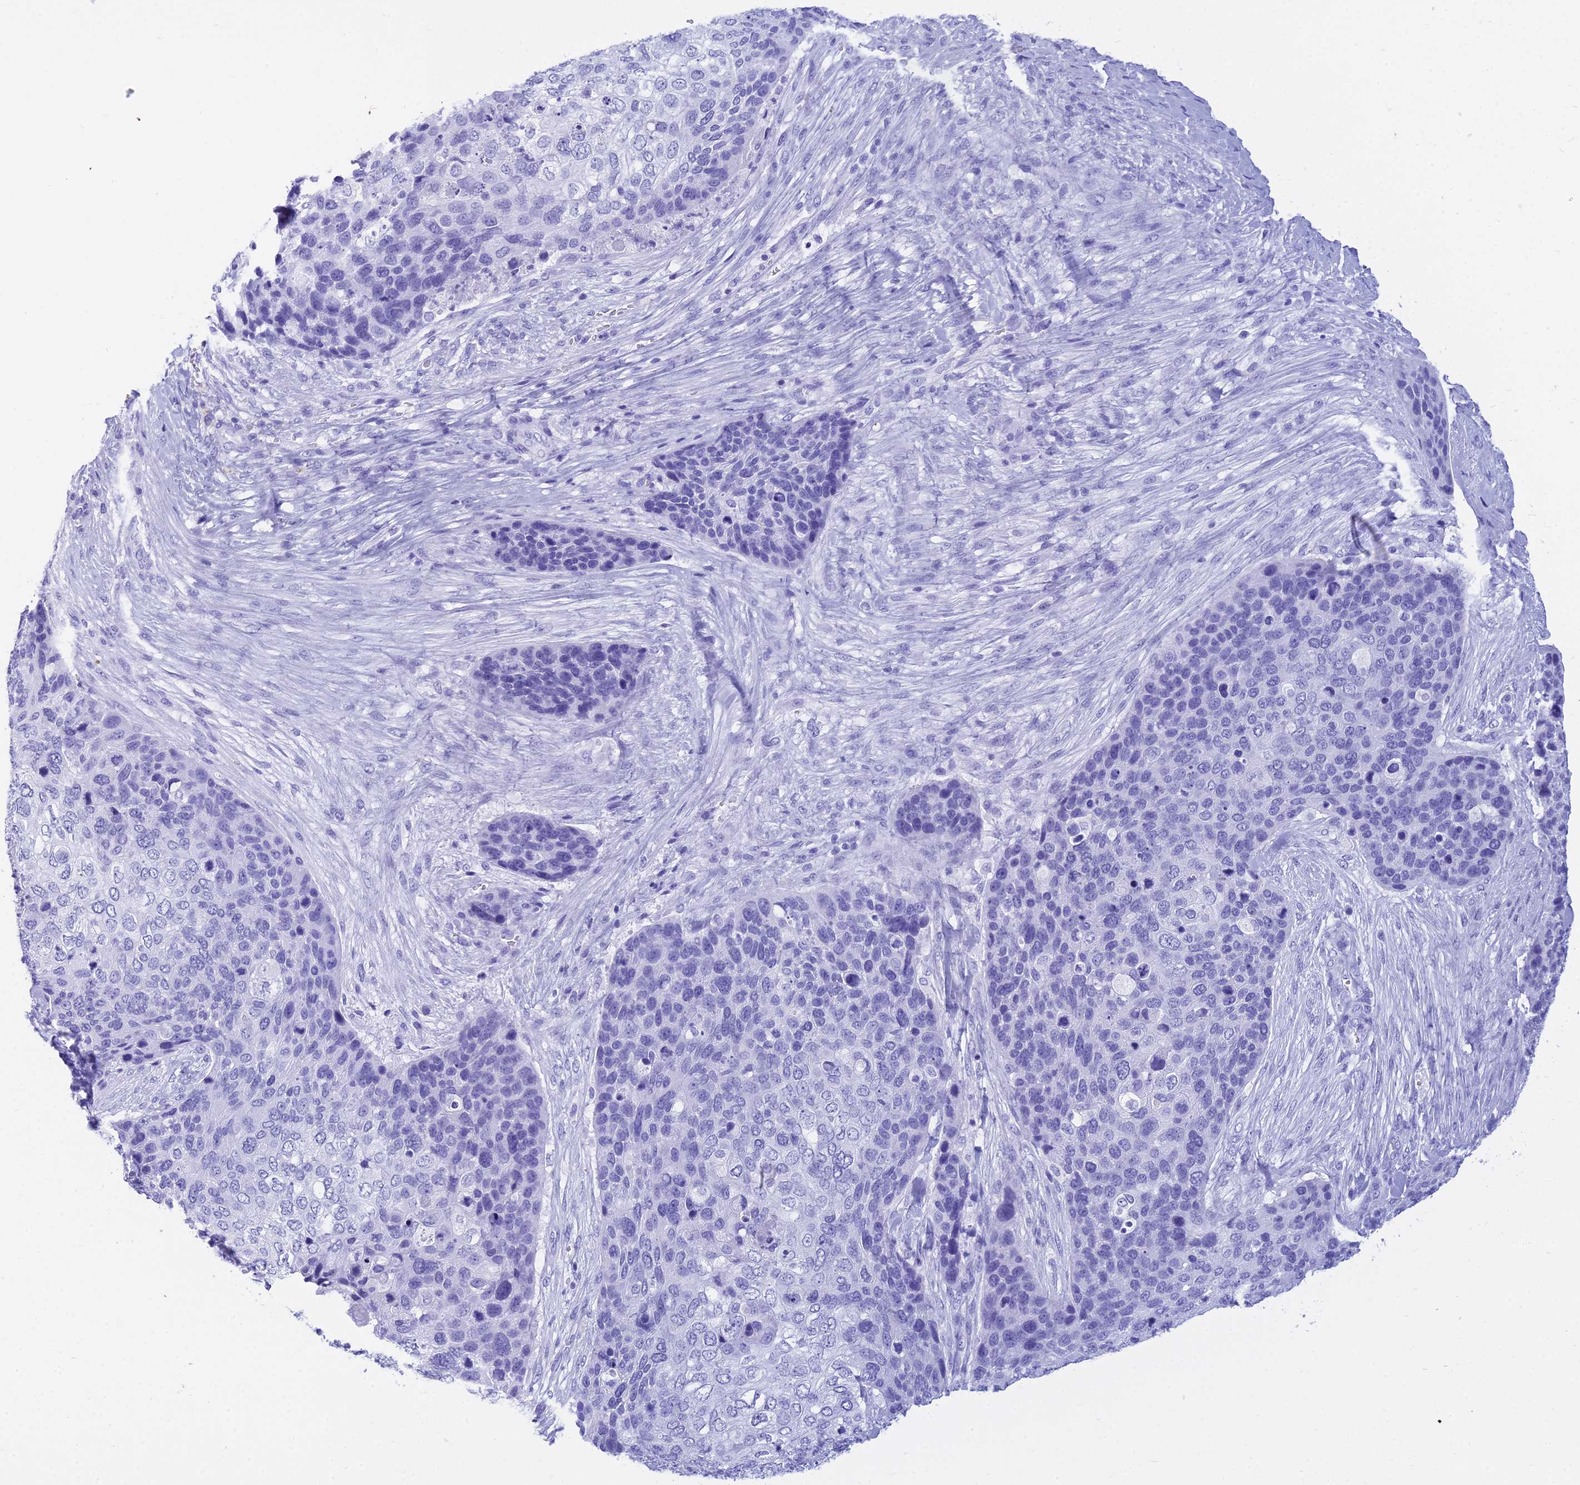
{"staining": {"intensity": "negative", "quantity": "none", "location": "none"}, "tissue": "skin cancer", "cell_type": "Tumor cells", "image_type": "cancer", "snomed": [{"axis": "morphology", "description": "Basal cell carcinoma"}, {"axis": "topography", "description": "Skin"}], "caption": "High power microscopy micrograph of an IHC micrograph of skin cancer, revealing no significant positivity in tumor cells.", "gene": "ZNF442", "patient": {"sex": "female", "age": 74}}